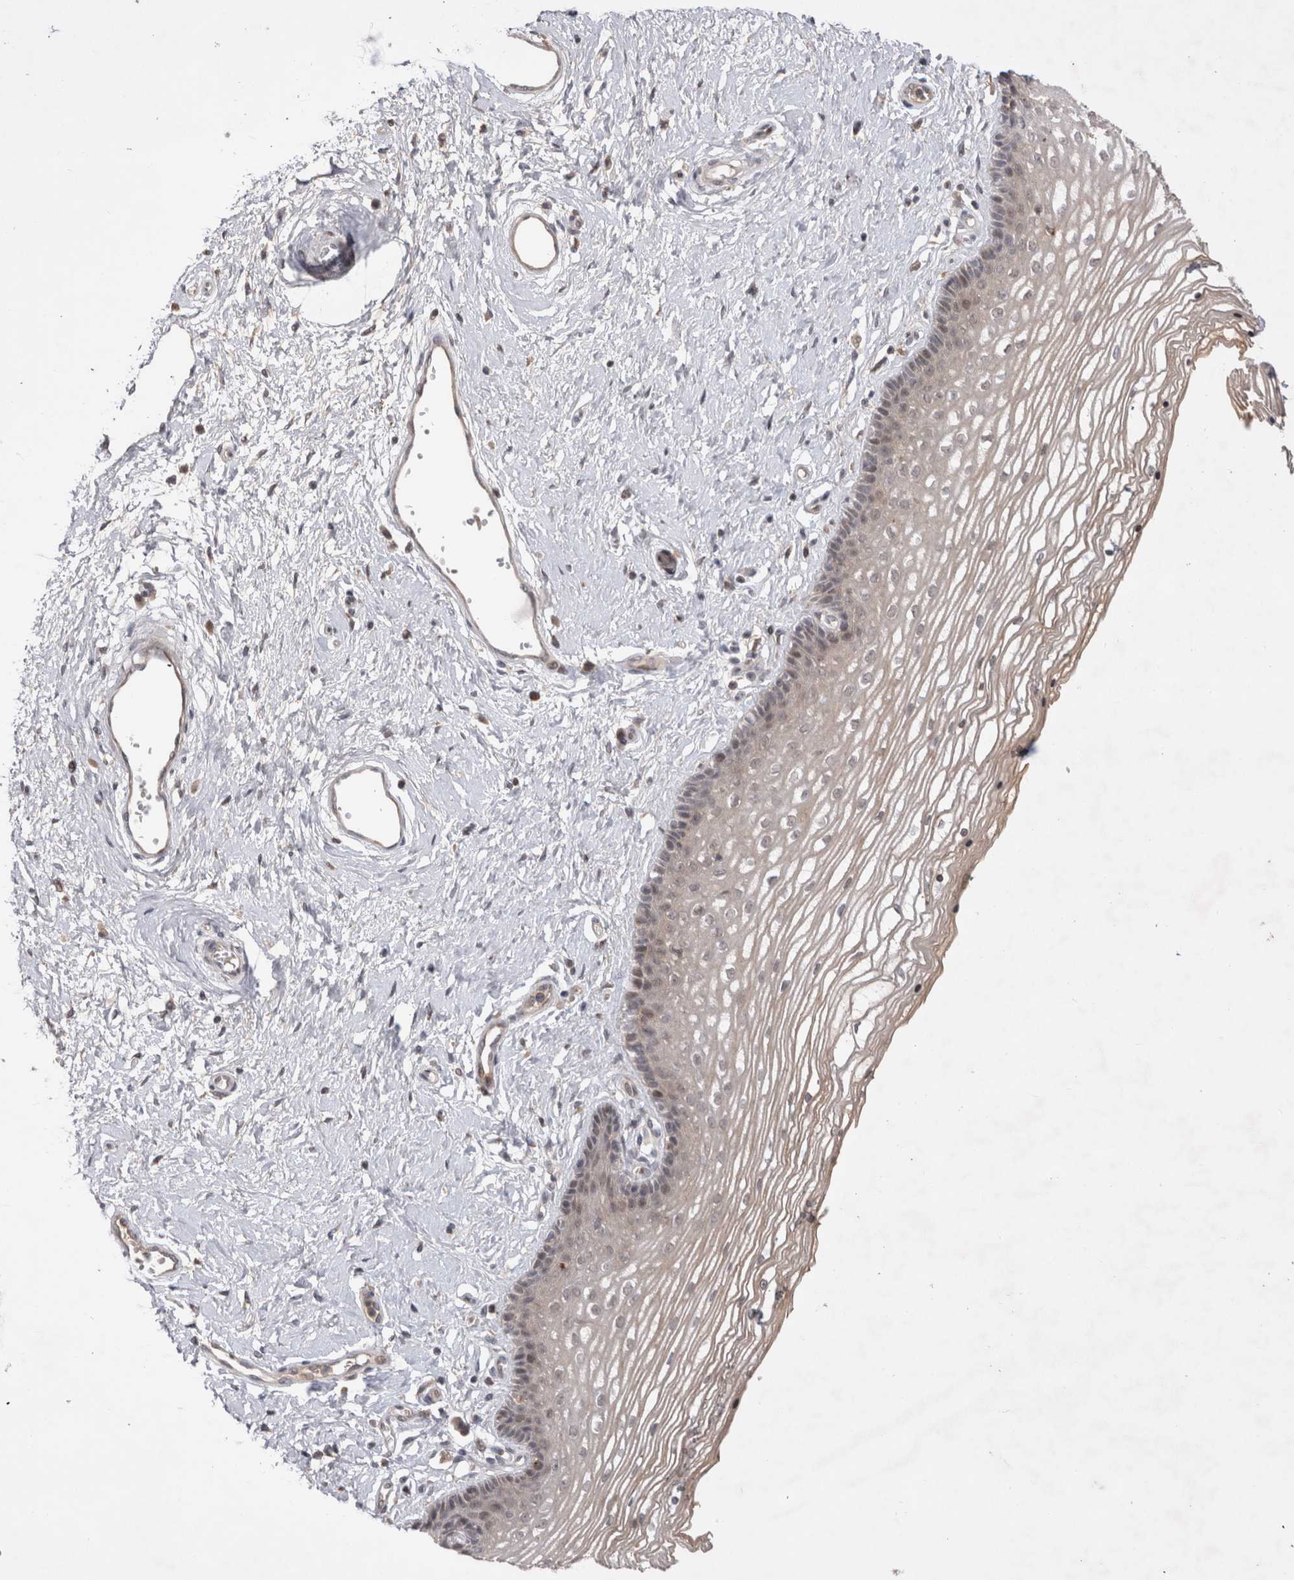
{"staining": {"intensity": "moderate", "quantity": "<25%", "location": "nuclear"}, "tissue": "vagina", "cell_type": "Squamous epithelial cells", "image_type": "normal", "snomed": [{"axis": "morphology", "description": "Normal tissue, NOS"}, {"axis": "topography", "description": "Vagina"}], "caption": "Protein analysis of normal vagina exhibits moderate nuclear positivity in about <25% of squamous epithelial cells.", "gene": "PLEKHM1", "patient": {"sex": "female", "age": 46}}